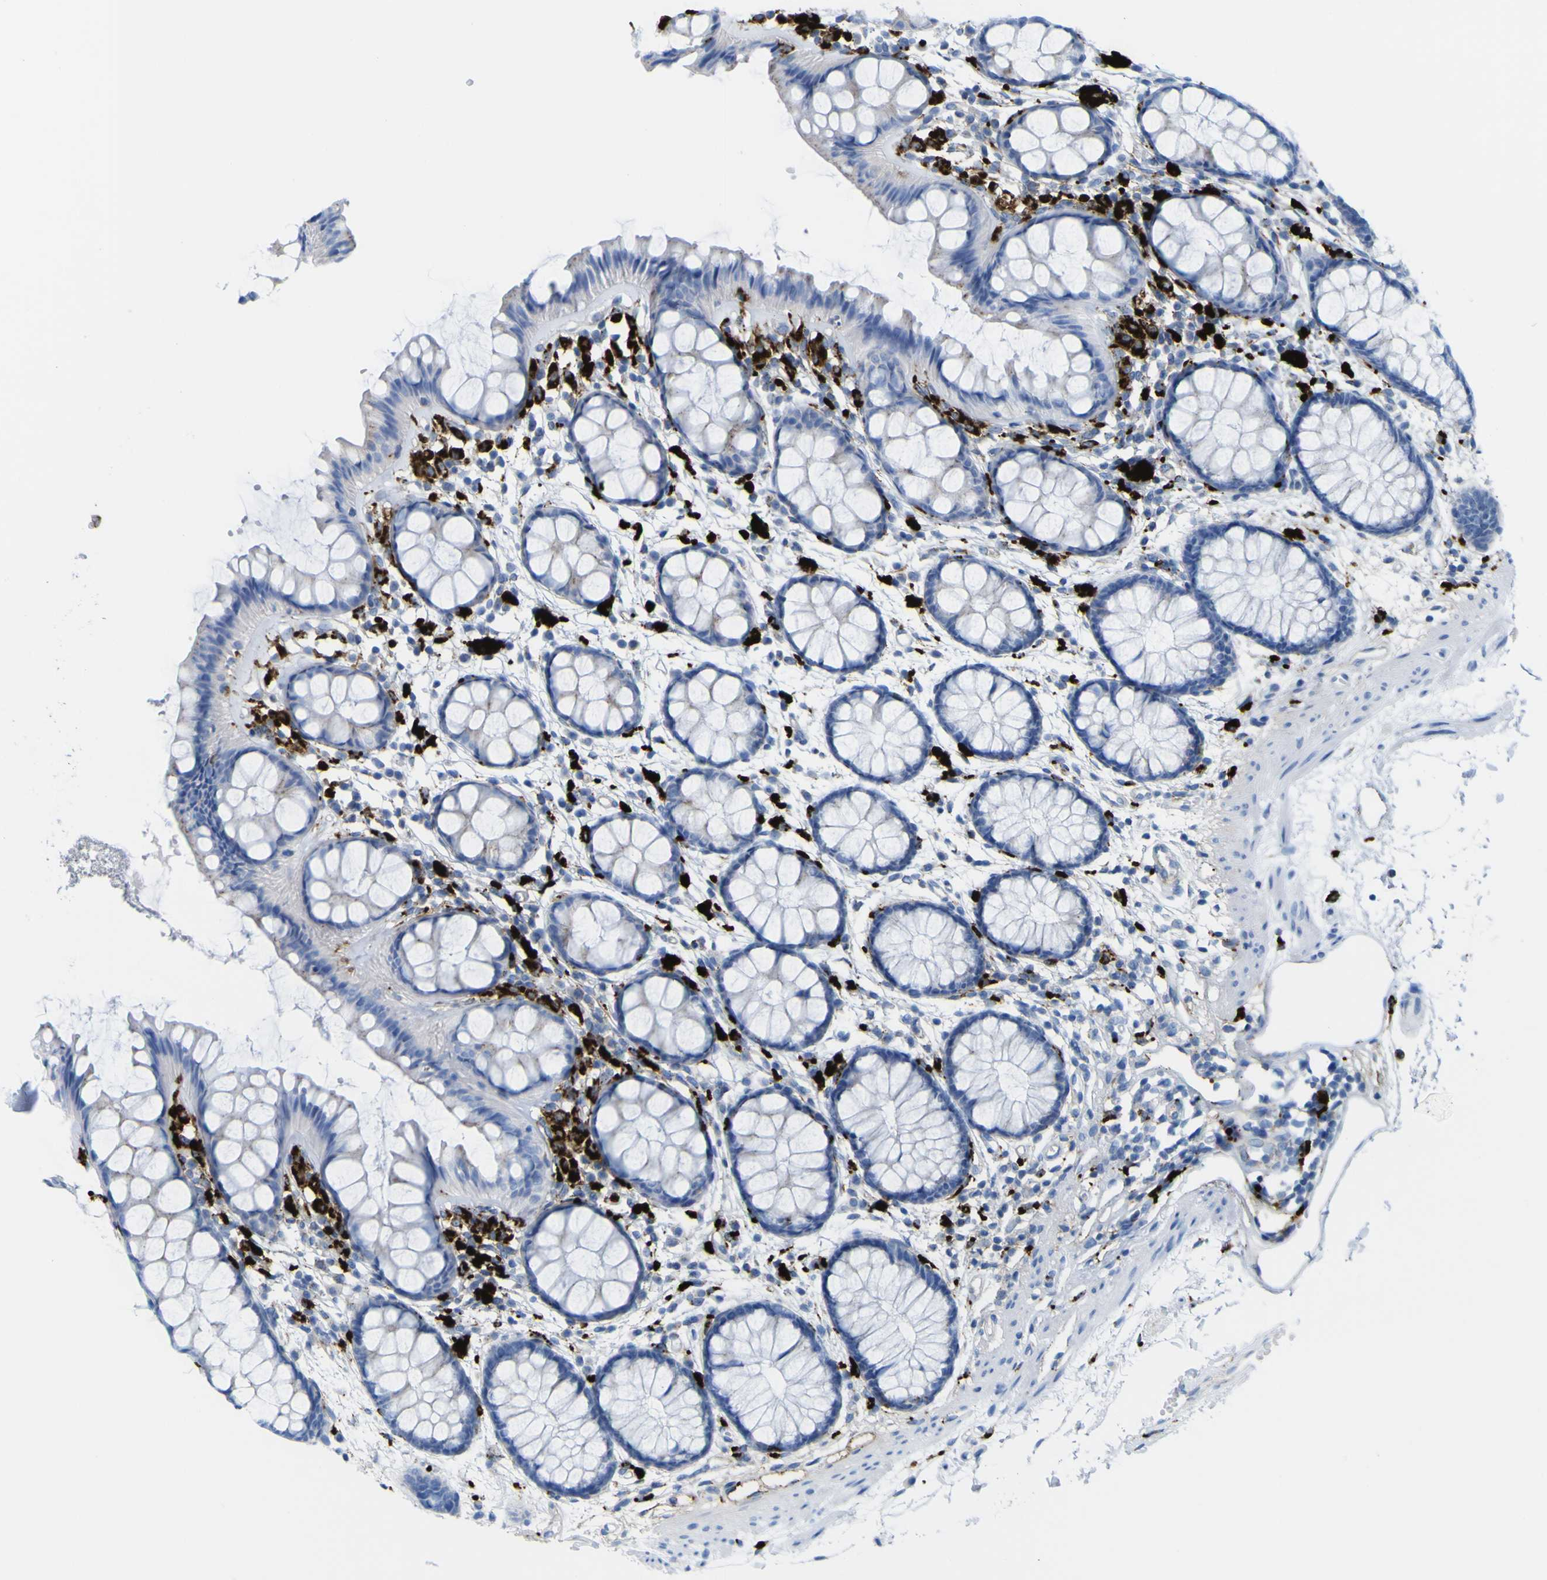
{"staining": {"intensity": "moderate", "quantity": "<25%", "location": "cytoplasmic/membranous"}, "tissue": "rectum", "cell_type": "Glandular cells", "image_type": "normal", "snomed": [{"axis": "morphology", "description": "Normal tissue, NOS"}, {"axis": "topography", "description": "Rectum"}], "caption": "Protein analysis of normal rectum shows moderate cytoplasmic/membranous staining in approximately <25% of glandular cells. The protein of interest is stained brown, and the nuclei are stained in blue (DAB IHC with brightfield microscopy, high magnification).", "gene": "PLD3", "patient": {"sex": "female", "age": 66}}